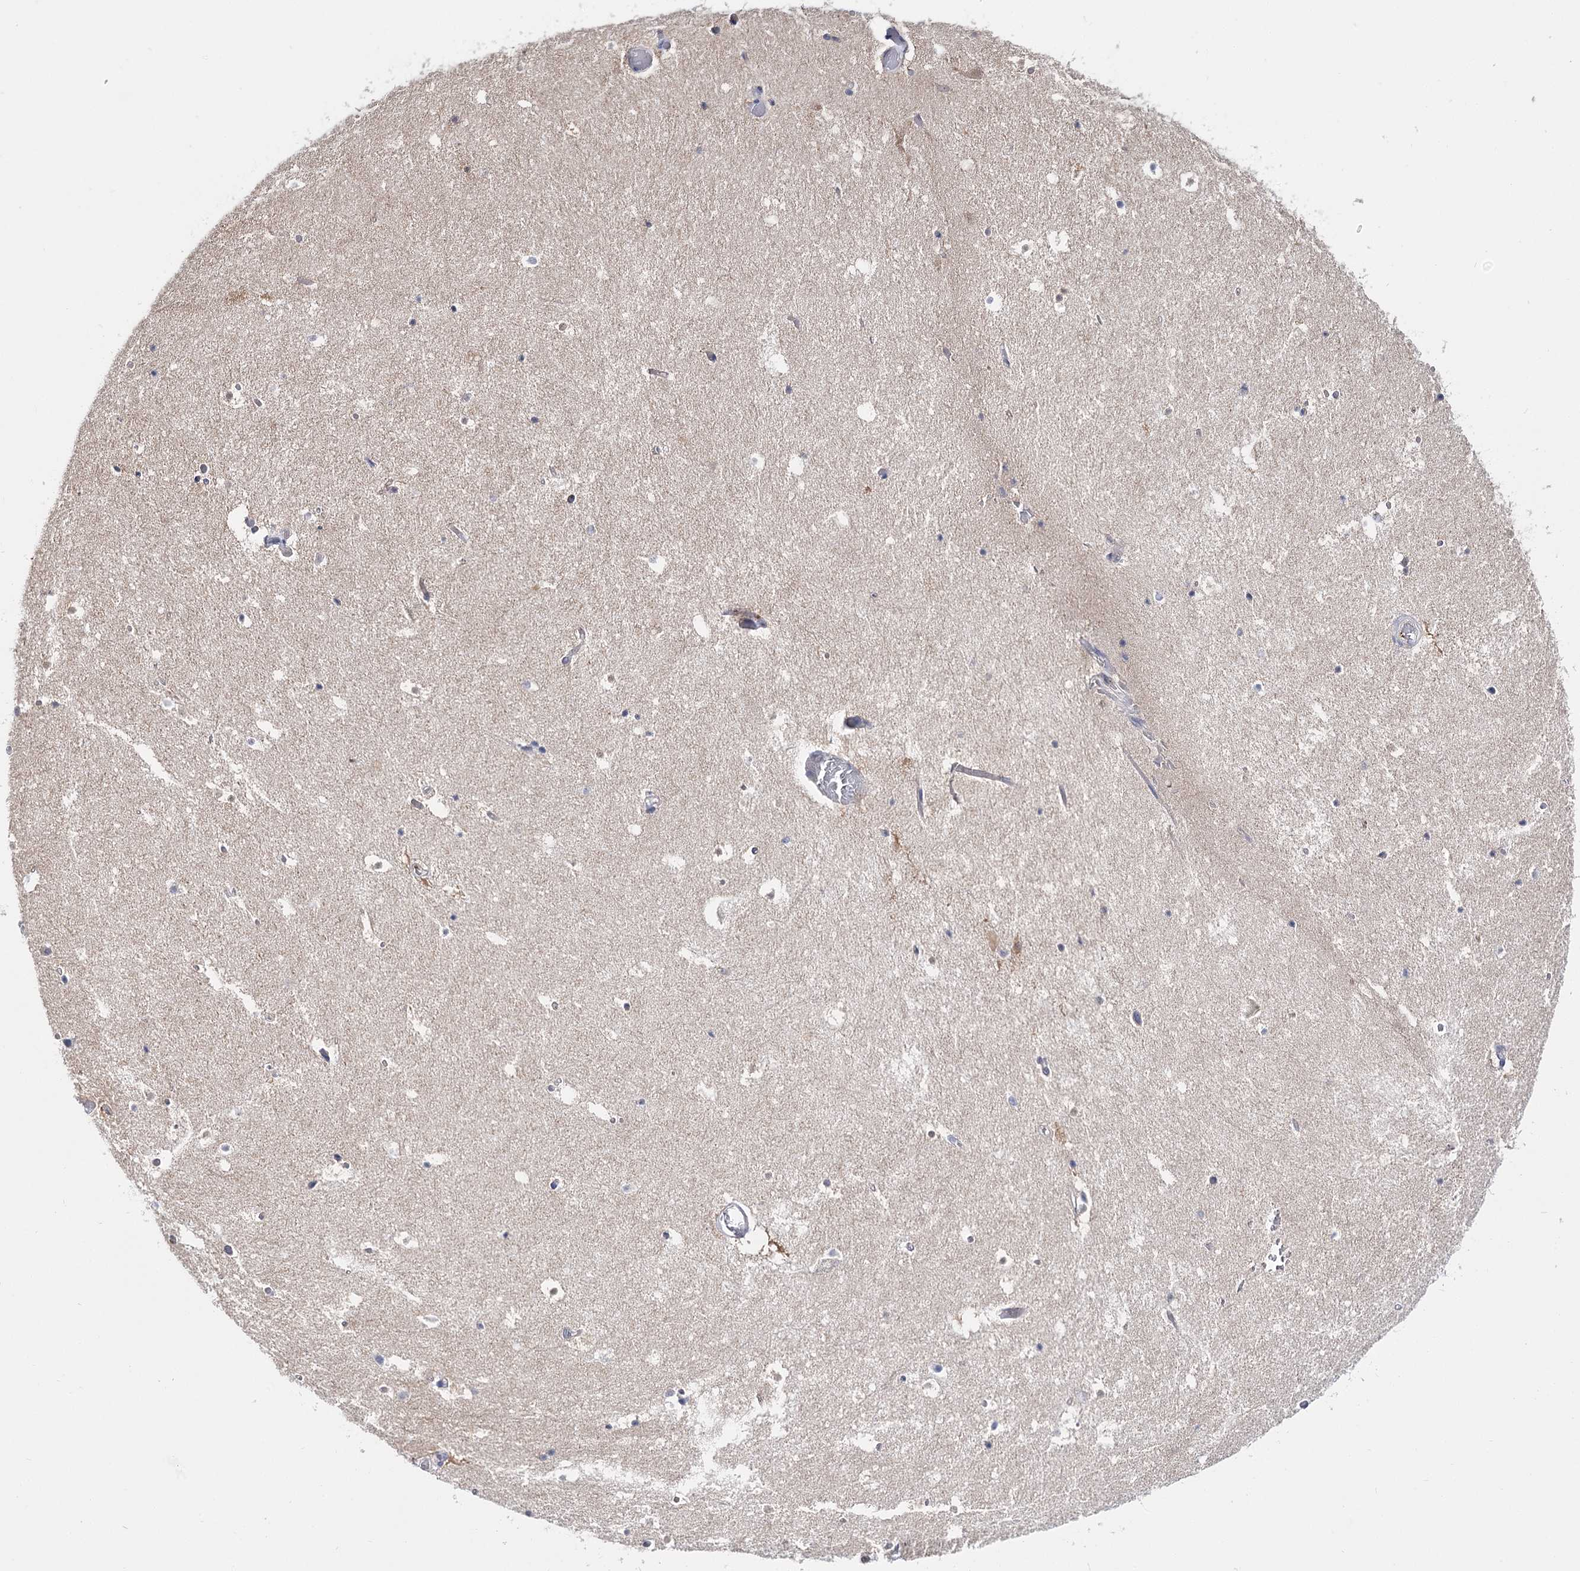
{"staining": {"intensity": "negative", "quantity": "none", "location": "none"}, "tissue": "hippocampus", "cell_type": "Glial cells", "image_type": "normal", "snomed": [{"axis": "morphology", "description": "Normal tissue, NOS"}, {"axis": "topography", "description": "Hippocampus"}], "caption": "IHC histopathology image of benign hippocampus stained for a protein (brown), which exhibits no expression in glial cells.", "gene": "UGP2", "patient": {"sex": "female", "age": 52}}